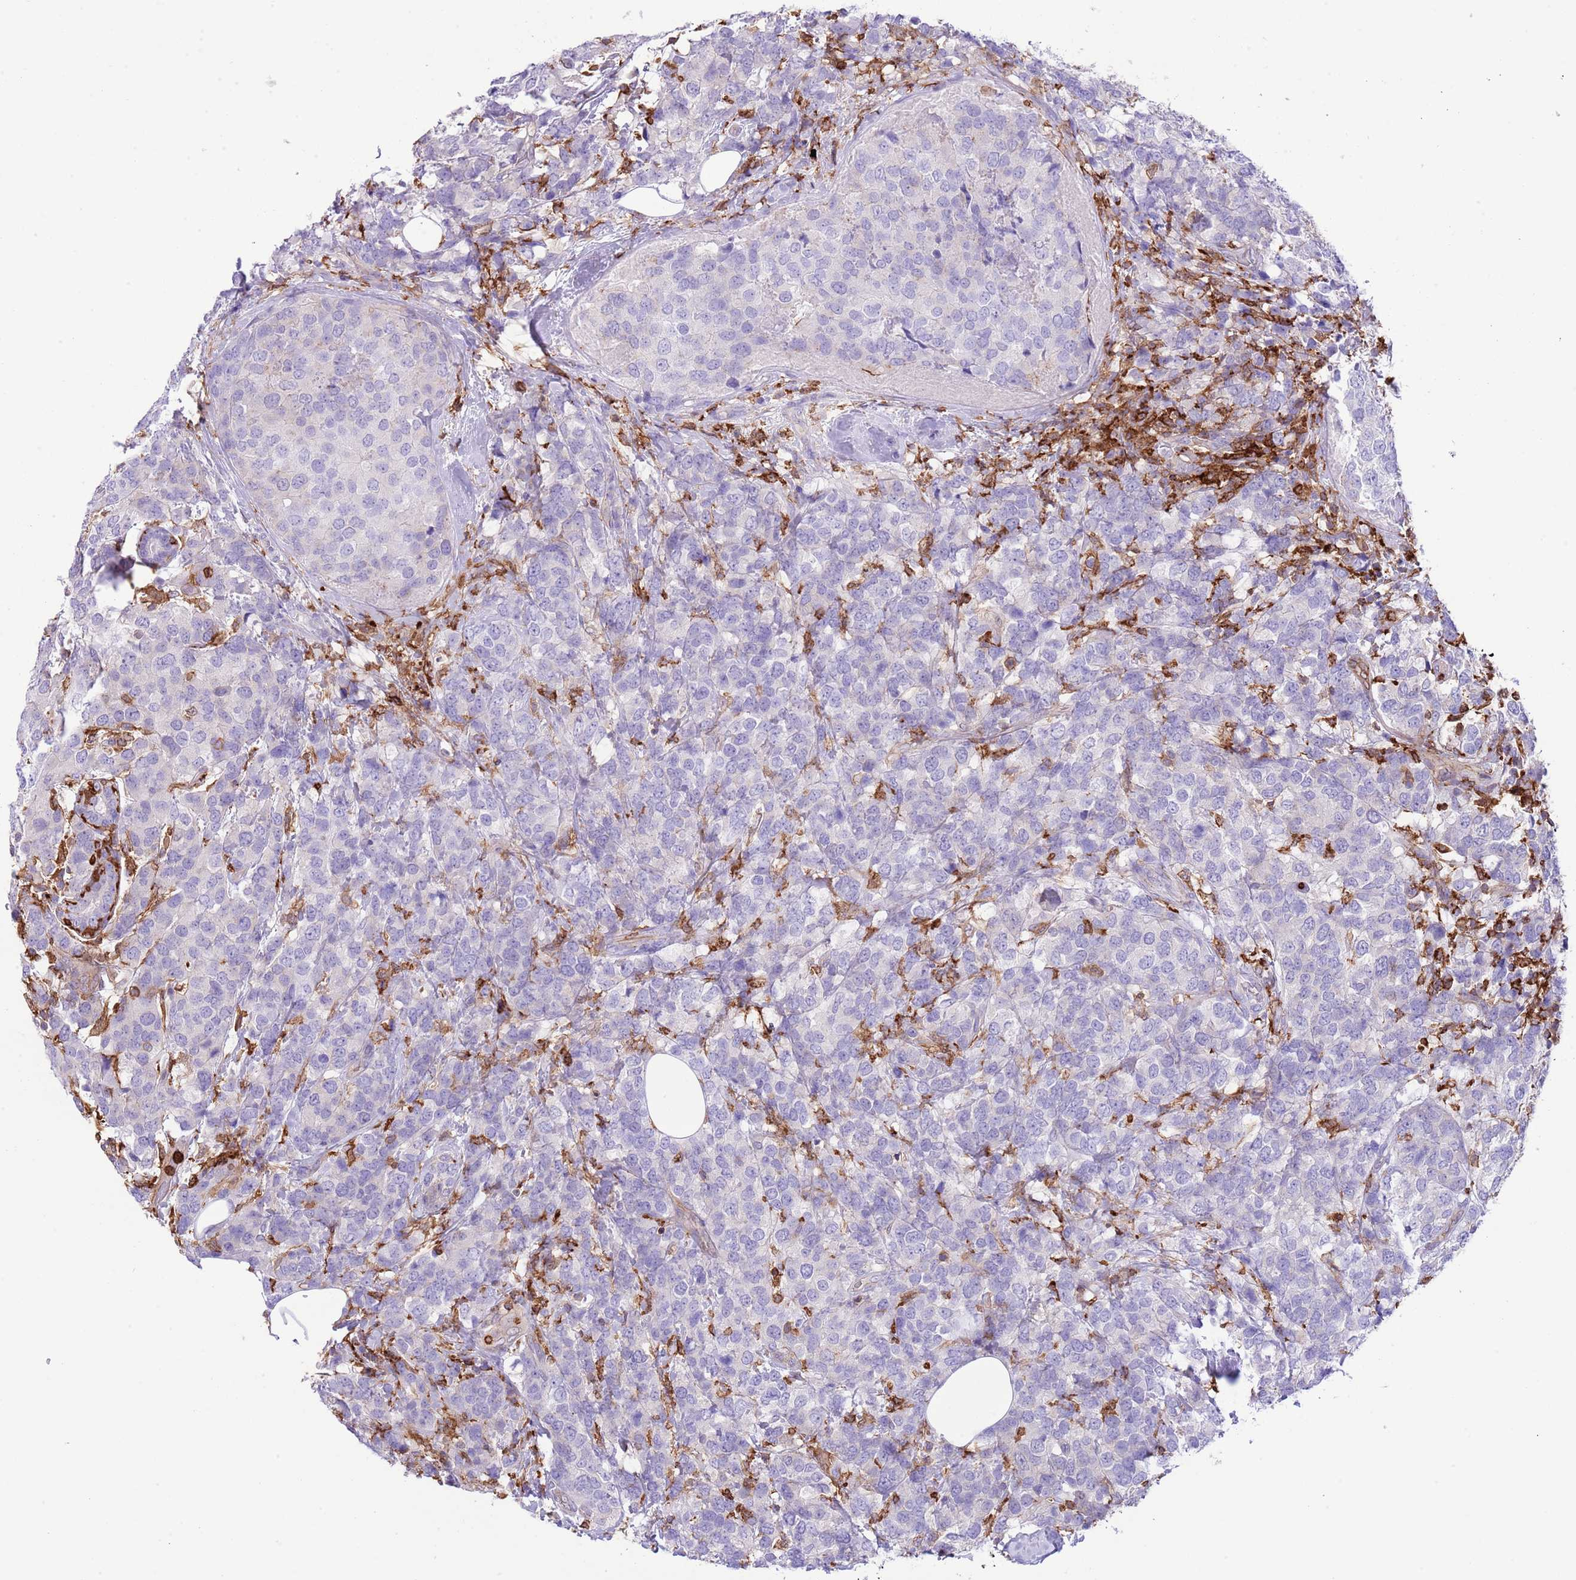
{"staining": {"intensity": "negative", "quantity": "none", "location": "none"}, "tissue": "breast cancer", "cell_type": "Tumor cells", "image_type": "cancer", "snomed": [{"axis": "morphology", "description": "Lobular carcinoma"}, {"axis": "topography", "description": "Breast"}], "caption": "Immunohistochemical staining of breast cancer shows no significant staining in tumor cells. Nuclei are stained in blue.", "gene": "EFHD2", "patient": {"sex": "female", "age": 59}}